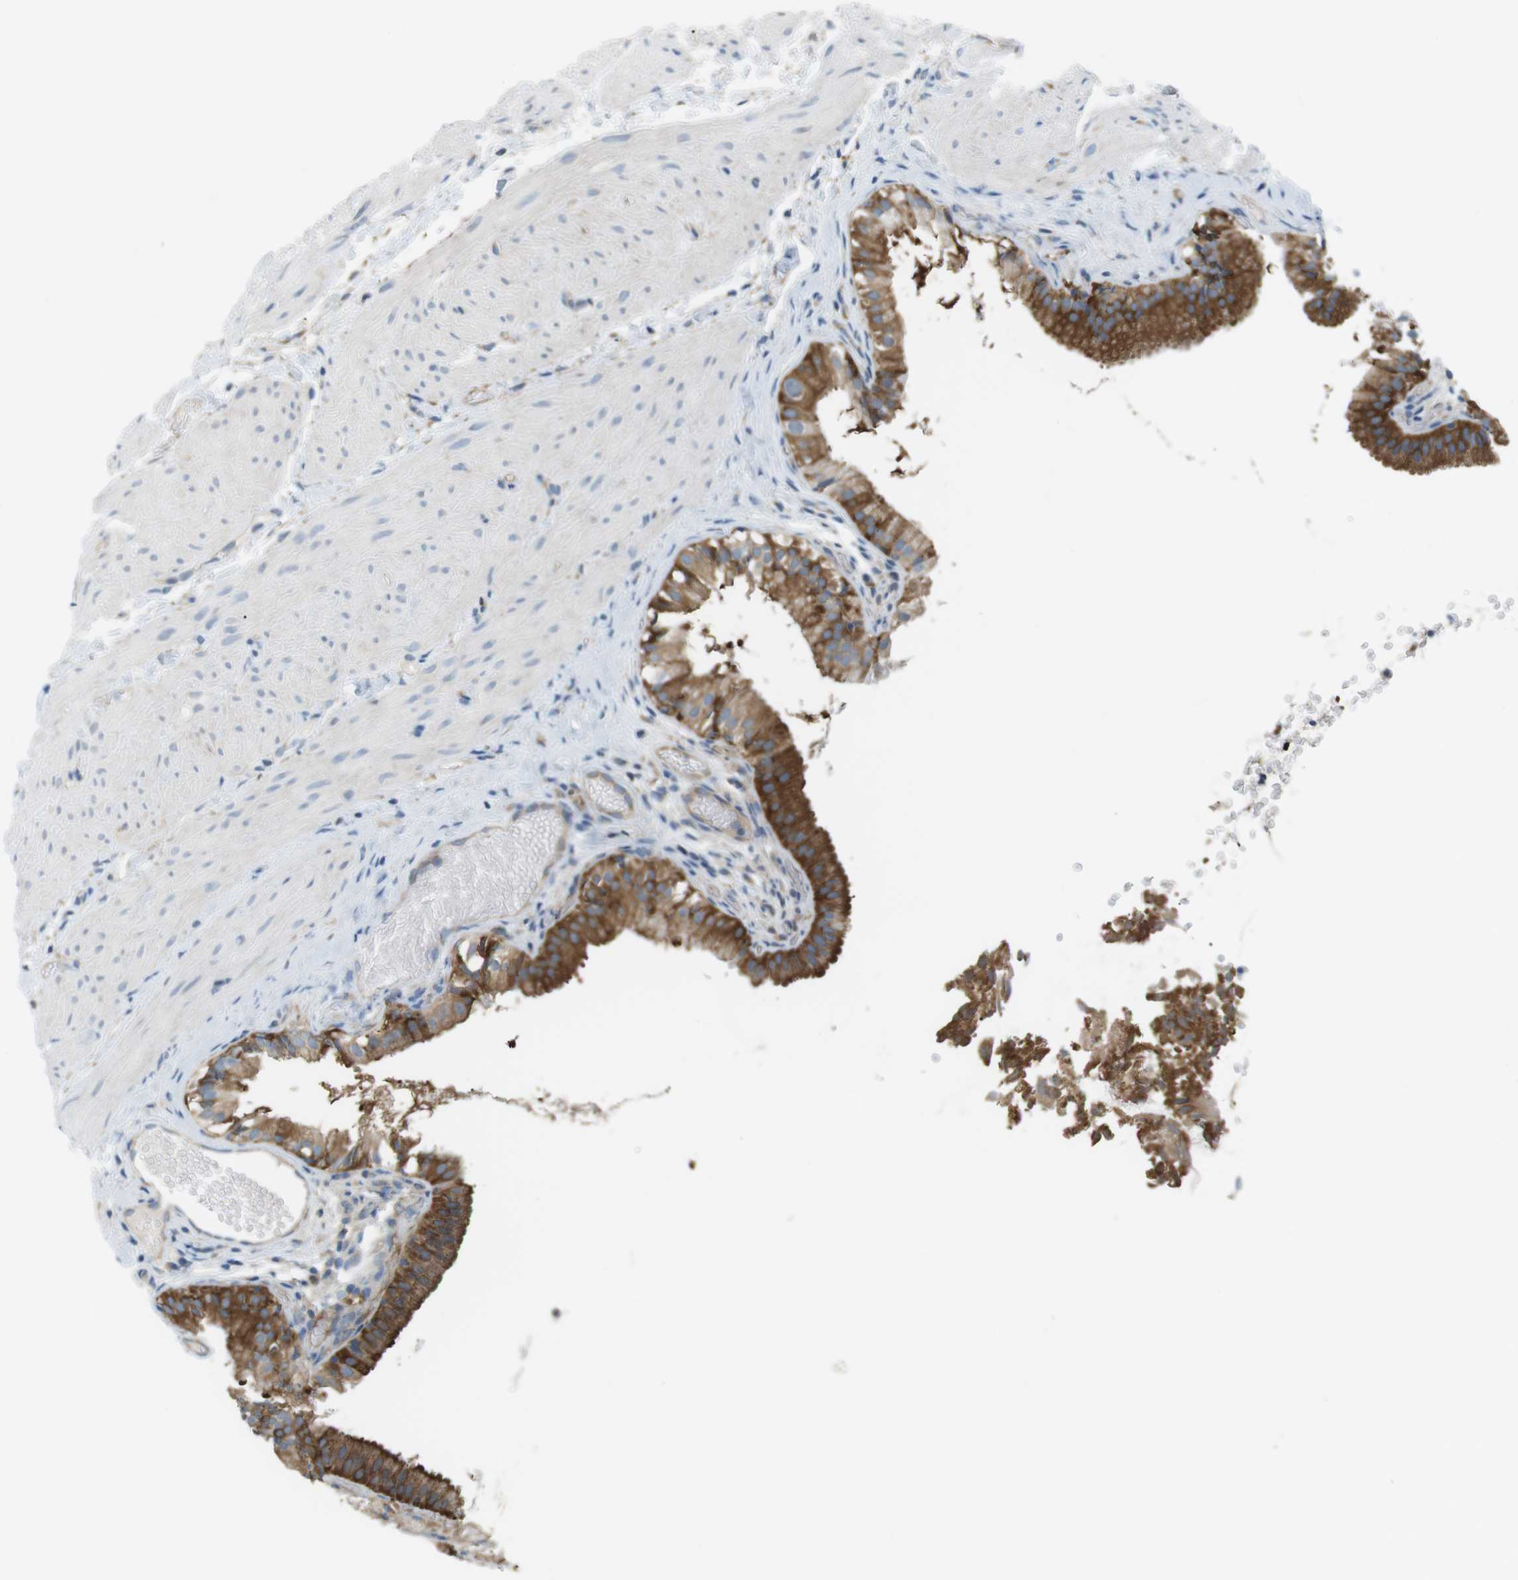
{"staining": {"intensity": "strong", "quantity": ">75%", "location": "cytoplasmic/membranous"}, "tissue": "gallbladder", "cell_type": "Glandular cells", "image_type": "normal", "snomed": [{"axis": "morphology", "description": "Normal tissue, NOS"}, {"axis": "topography", "description": "Gallbladder"}], "caption": "IHC staining of benign gallbladder, which reveals high levels of strong cytoplasmic/membranous staining in about >75% of glandular cells indicating strong cytoplasmic/membranous protein positivity. The staining was performed using DAB (brown) for protein detection and nuclei were counterstained in hematoxylin (blue).", "gene": "PEPD", "patient": {"sex": "female", "age": 26}}